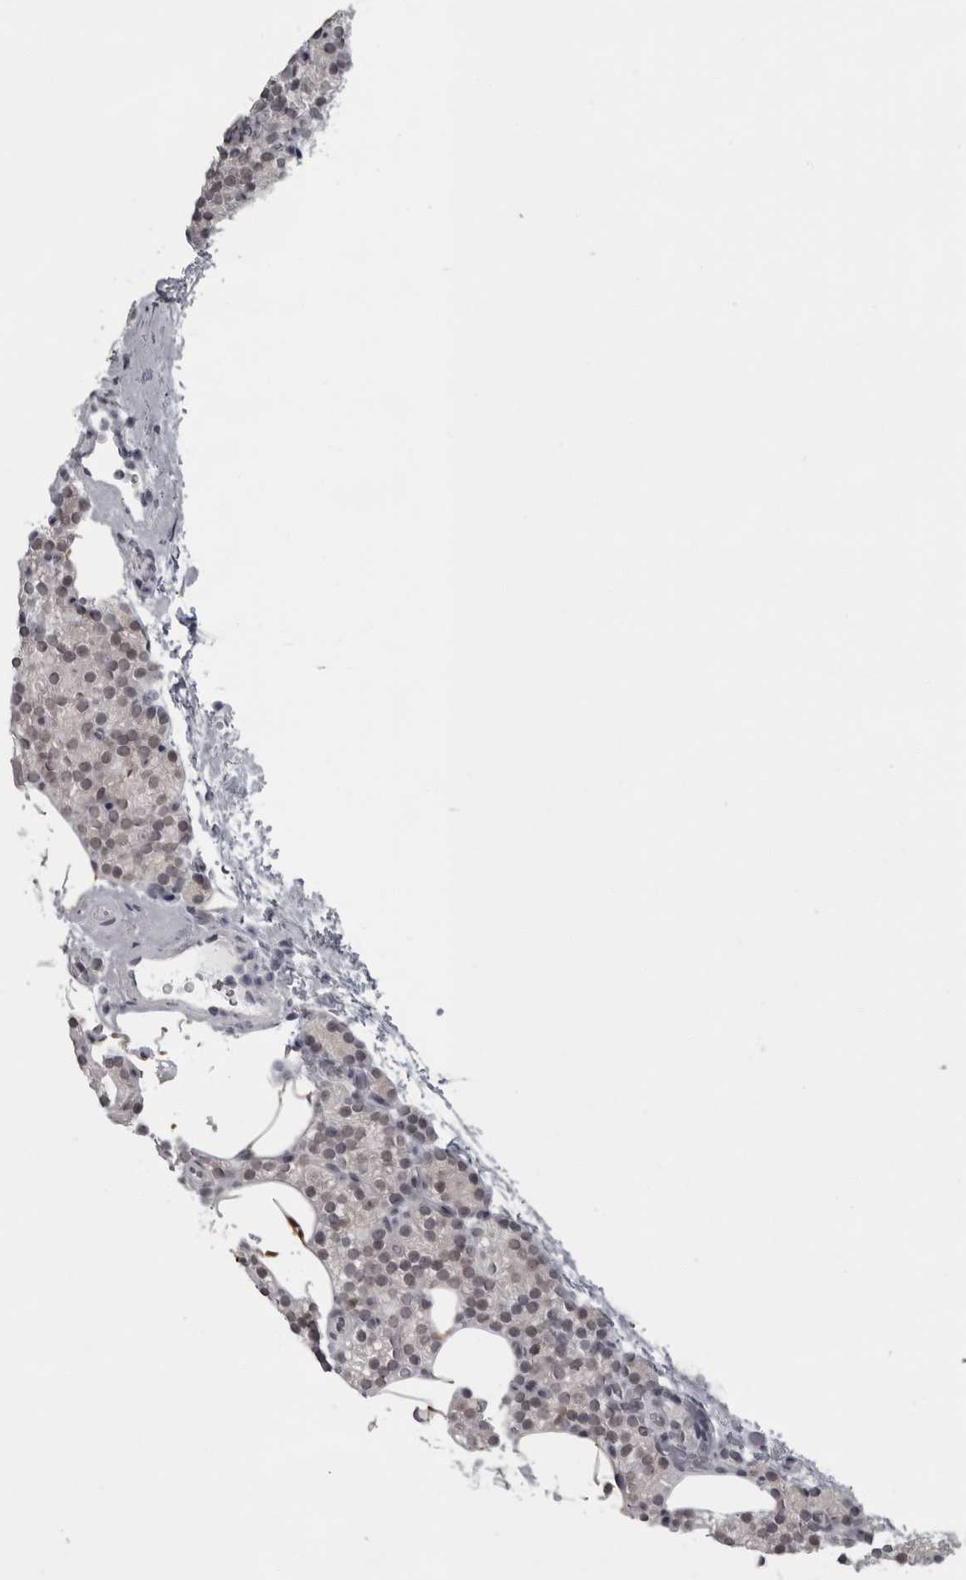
{"staining": {"intensity": "weak", "quantity": "25%-75%", "location": "nuclear"}, "tissue": "parathyroid gland", "cell_type": "Glandular cells", "image_type": "normal", "snomed": [{"axis": "morphology", "description": "Normal tissue, NOS"}, {"axis": "topography", "description": "Parathyroid gland"}], "caption": "Glandular cells show low levels of weak nuclear staining in approximately 25%-75% of cells in normal human parathyroid gland.", "gene": "LZIC", "patient": {"sex": "female", "age": 56}}